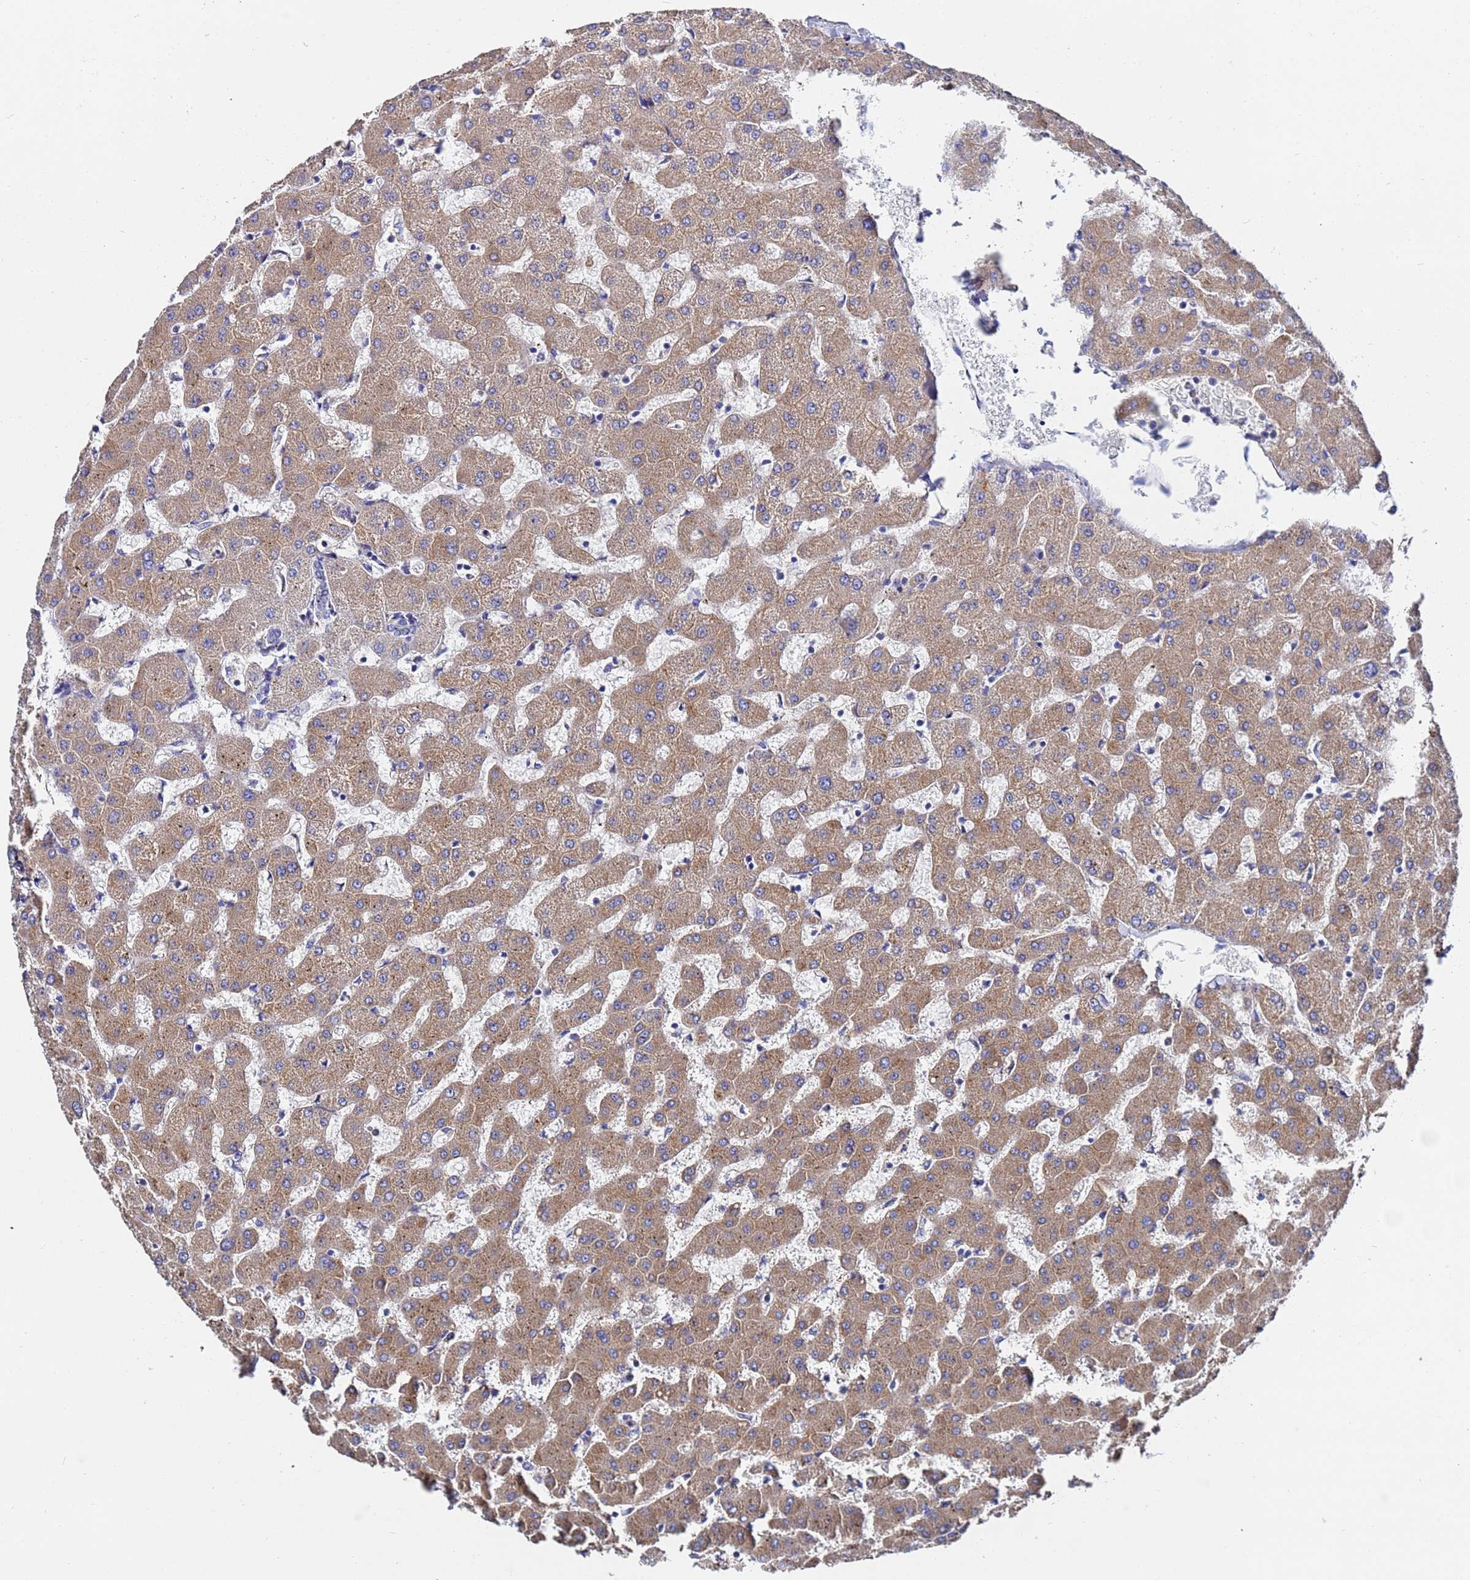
{"staining": {"intensity": "negative", "quantity": "none", "location": "none"}, "tissue": "liver", "cell_type": "Cholangiocytes", "image_type": "normal", "snomed": [{"axis": "morphology", "description": "Normal tissue, NOS"}, {"axis": "topography", "description": "Liver"}], "caption": "This is a histopathology image of immunohistochemistry (IHC) staining of unremarkable liver, which shows no staining in cholangiocytes.", "gene": "TCP10L", "patient": {"sex": "female", "age": 63}}